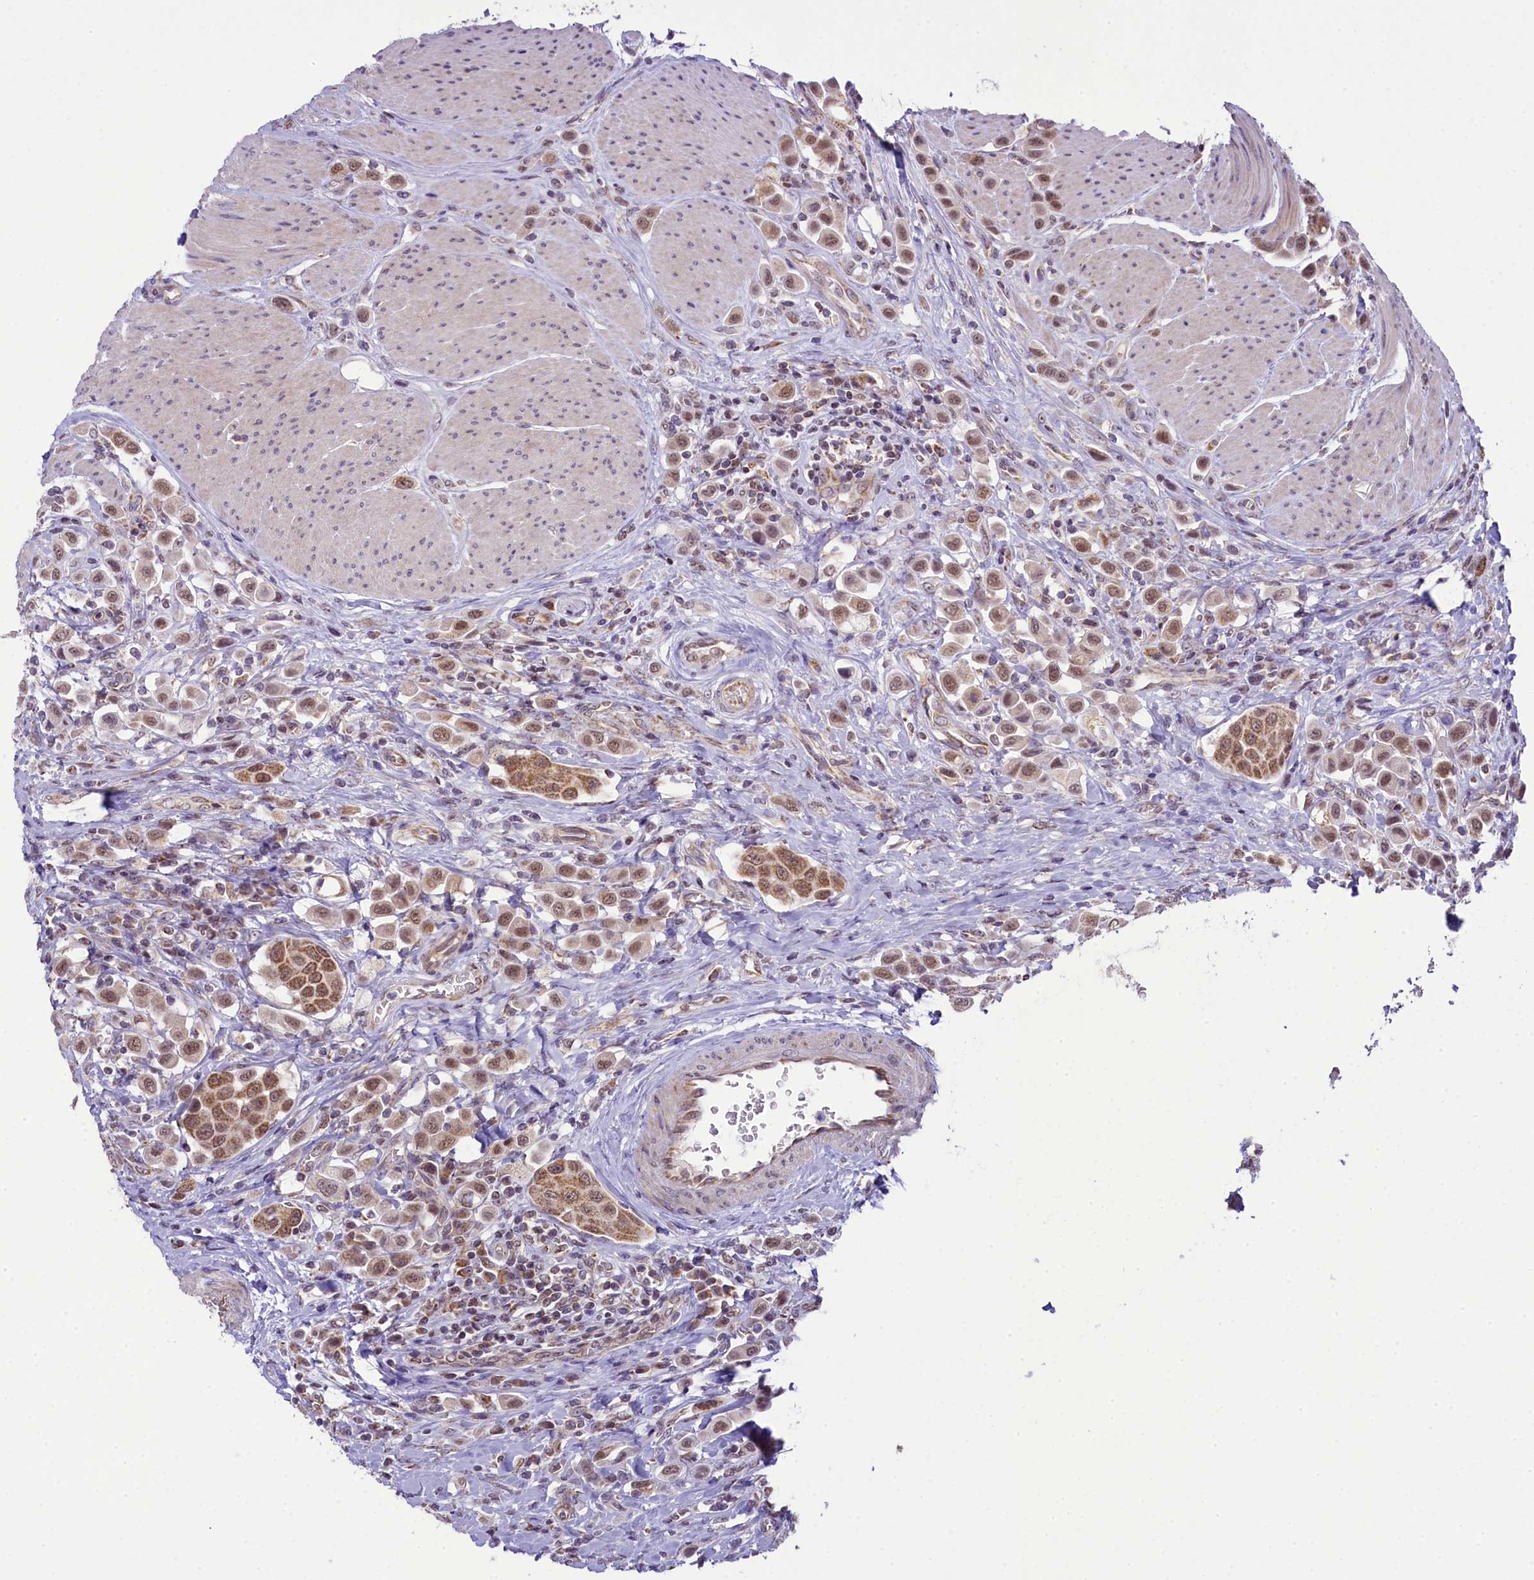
{"staining": {"intensity": "moderate", "quantity": ">75%", "location": "cytoplasmic/membranous,nuclear"}, "tissue": "urothelial cancer", "cell_type": "Tumor cells", "image_type": "cancer", "snomed": [{"axis": "morphology", "description": "Urothelial carcinoma, High grade"}, {"axis": "topography", "description": "Urinary bladder"}], "caption": "Immunohistochemistry (IHC) micrograph of neoplastic tissue: human high-grade urothelial carcinoma stained using IHC exhibits medium levels of moderate protein expression localized specifically in the cytoplasmic/membranous and nuclear of tumor cells, appearing as a cytoplasmic/membranous and nuclear brown color.", "gene": "PAF1", "patient": {"sex": "male", "age": 50}}